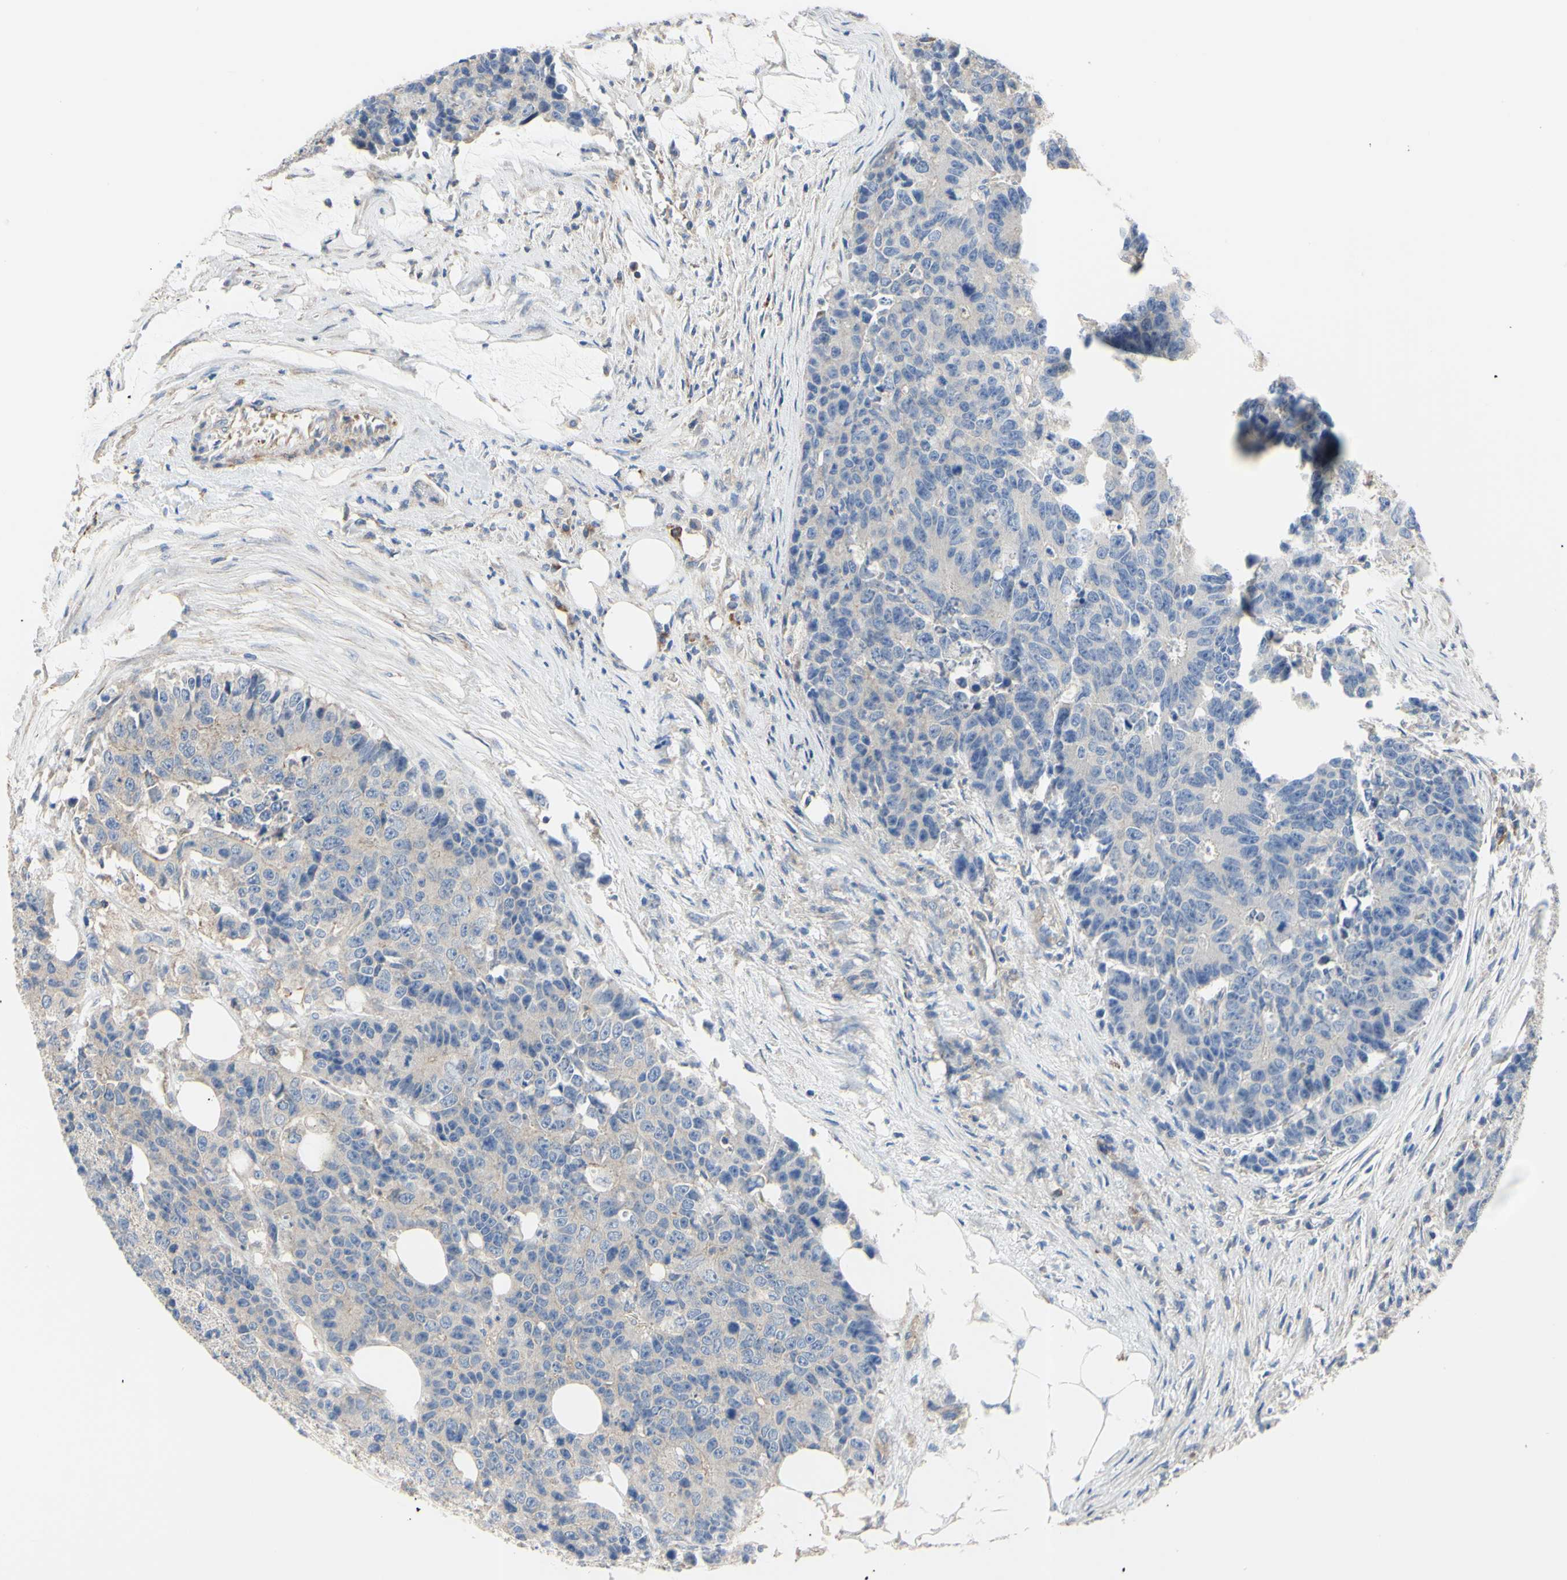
{"staining": {"intensity": "weak", "quantity": "<25%", "location": "cytoplasmic/membranous"}, "tissue": "colorectal cancer", "cell_type": "Tumor cells", "image_type": "cancer", "snomed": [{"axis": "morphology", "description": "Adenocarcinoma, NOS"}, {"axis": "topography", "description": "Colon"}], "caption": "Colorectal adenocarcinoma stained for a protein using immunohistochemistry reveals no expression tumor cells.", "gene": "BECN1", "patient": {"sex": "female", "age": 86}}